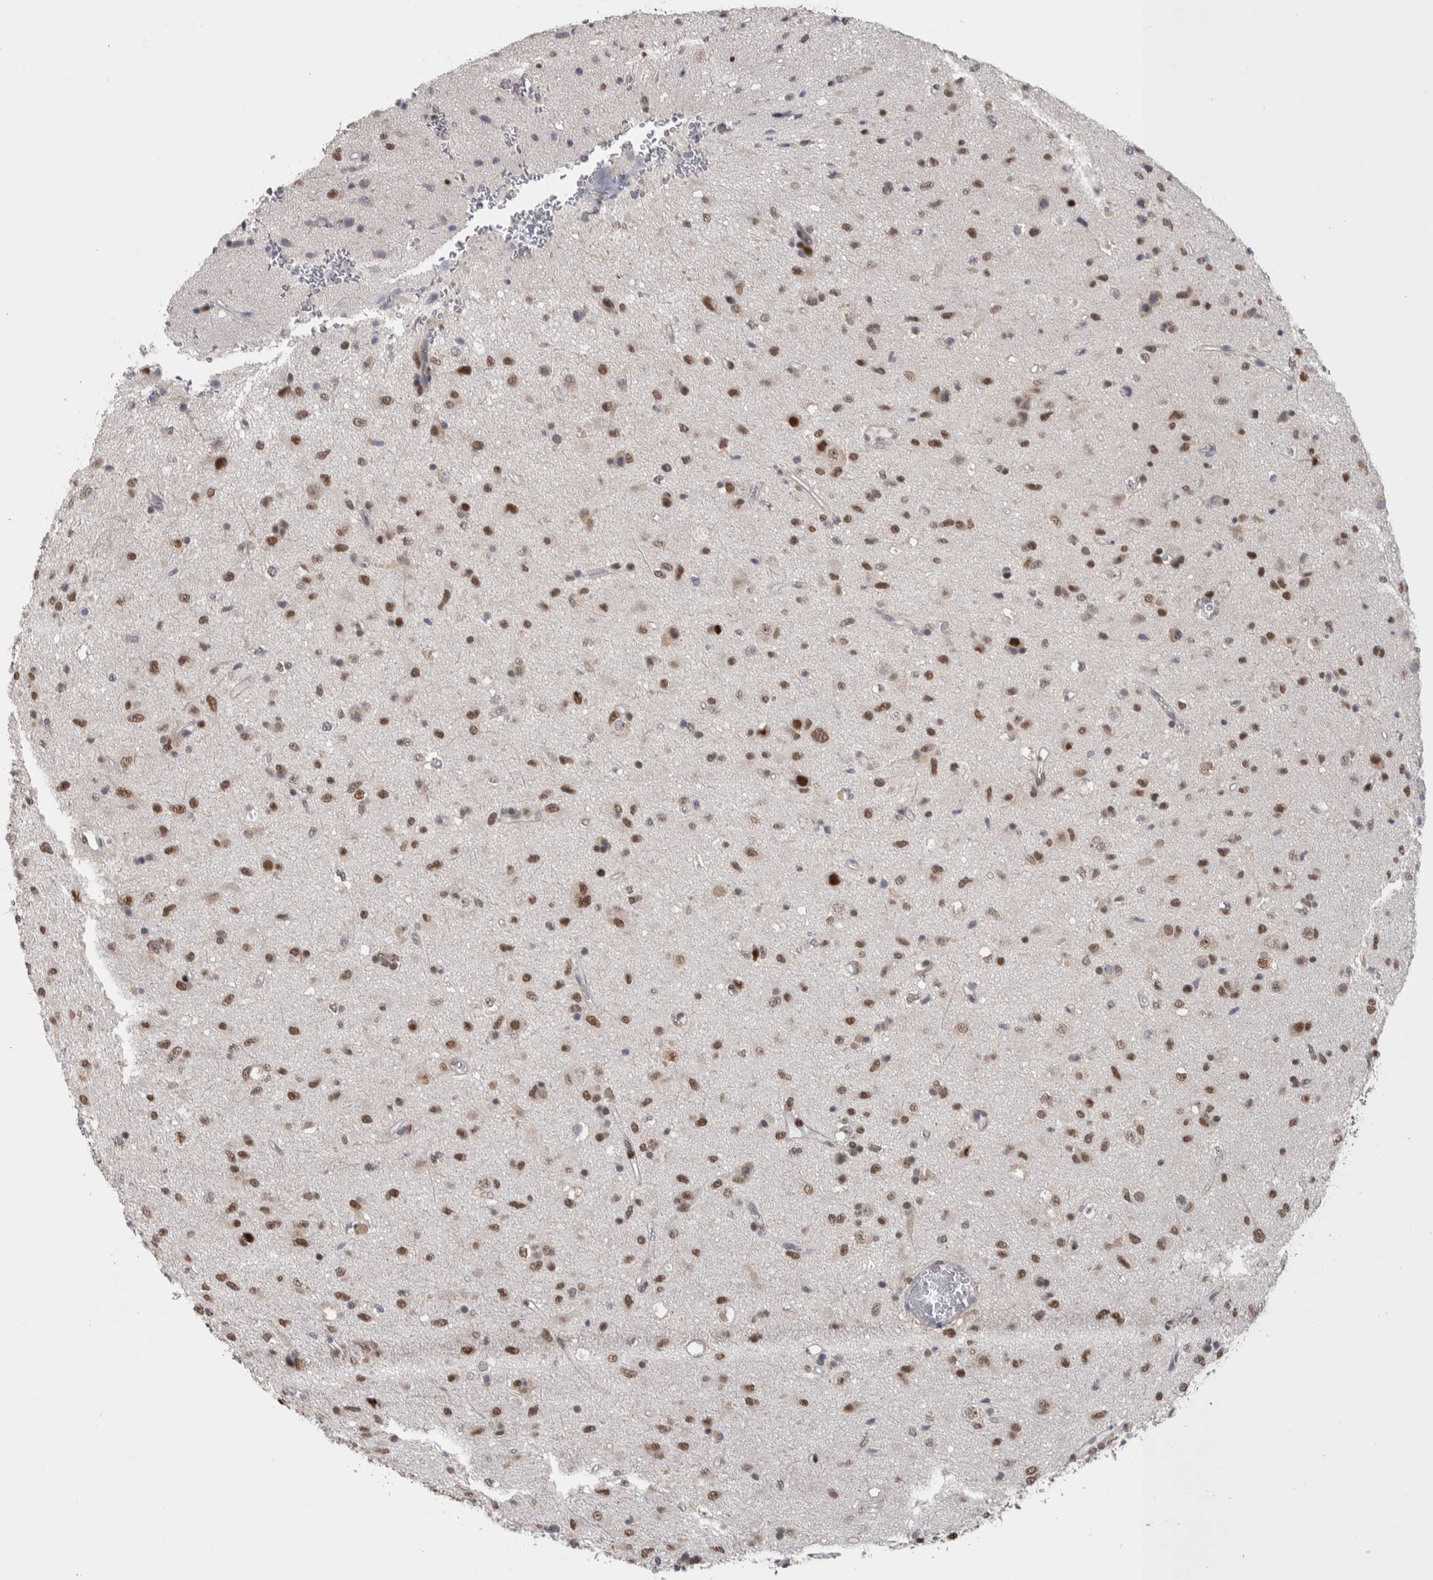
{"staining": {"intensity": "strong", "quantity": ">75%", "location": "nuclear"}, "tissue": "glioma", "cell_type": "Tumor cells", "image_type": "cancer", "snomed": [{"axis": "morphology", "description": "Glioma, malignant, Low grade"}, {"axis": "topography", "description": "Brain"}], "caption": "Strong nuclear protein expression is seen in about >75% of tumor cells in glioma.", "gene": "HEXIM2", "patient": {"sex": "male", "age": 77}}